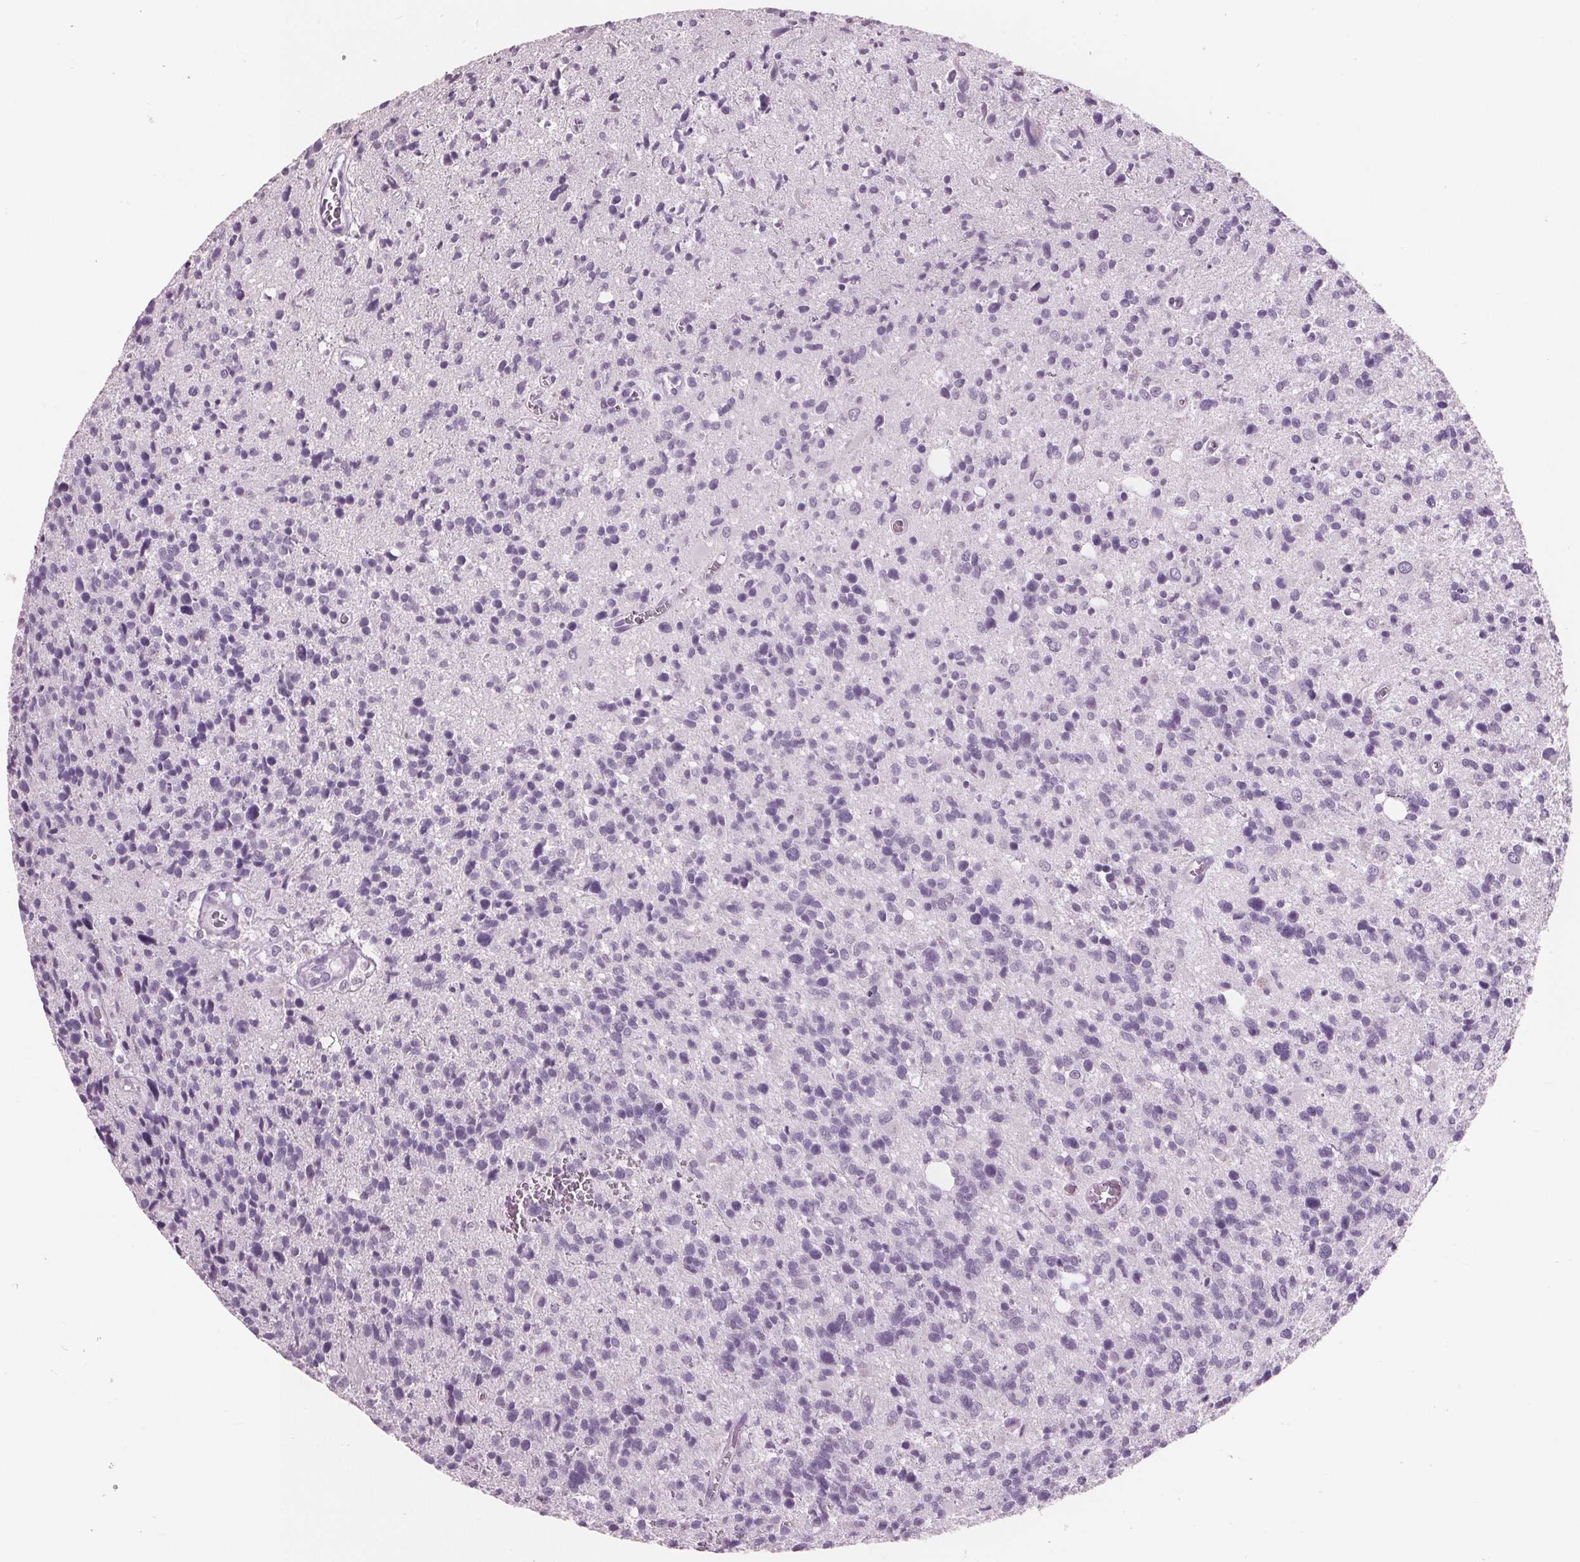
{"staining": {"intensity": "negative", "quantity": "none", "location": "none"}, "tissue": "glioma", "cell_type": "Tumor cells", "image_type": "cancer", "snomed": [{"axis": "morphology", "description": "Glioma, malignant, High grade"}, {"axis": "topography", "description": "Brain"}], "caption": "A photomicrograph of human glioma is negative for staining in tumor cells.", "gene": "AMBP", "patient": {"sex": "male", "age": 29}}